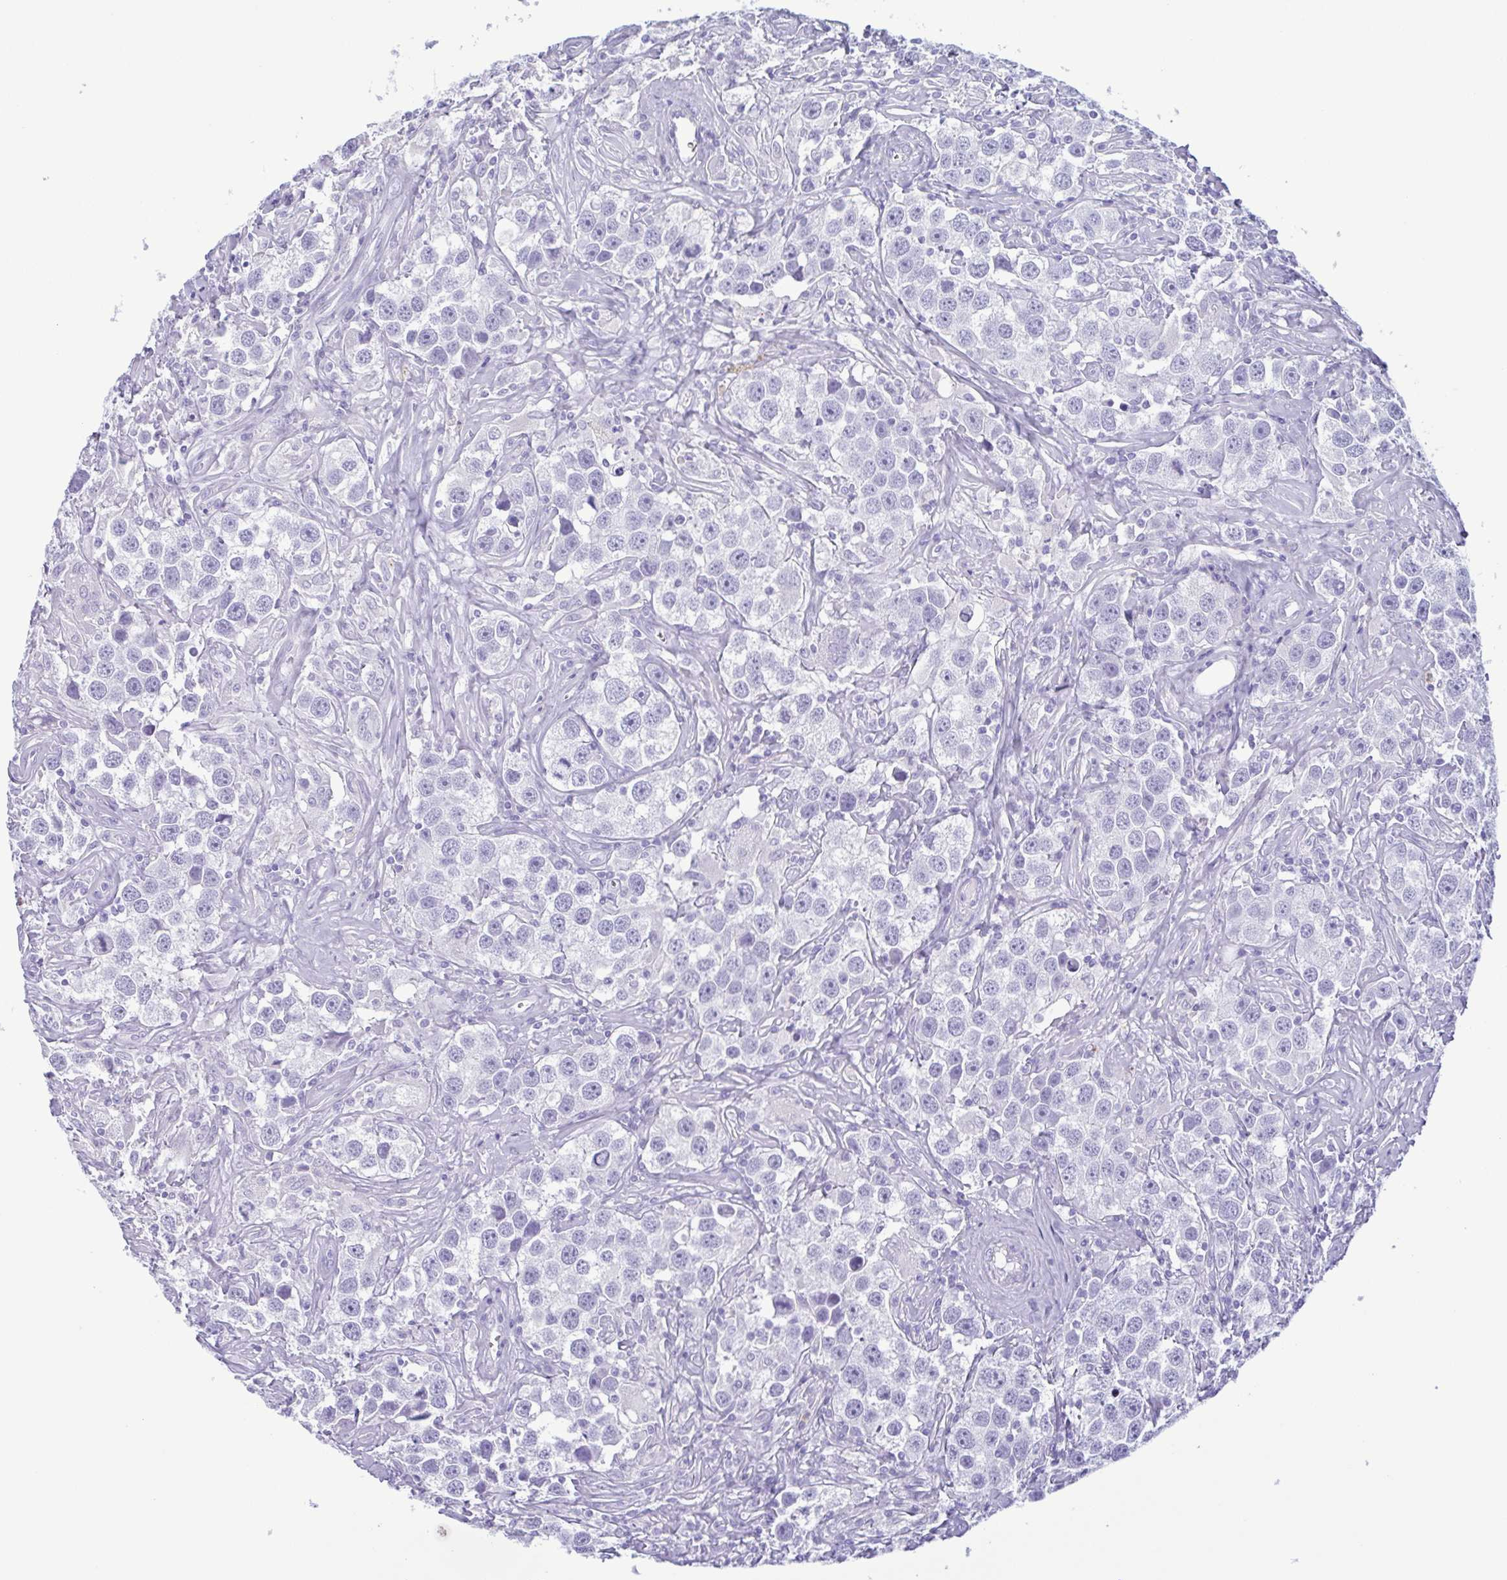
{"staining": {"intensity": "negative", "quantity": "none", "location": "none"}, "tissue": "testis cancer", "cell_type": "Tumor cells", "image_type": "cancer", "snomed": [{"axis": "morphology", "description": "Seminoma, NOS"}, {"axis": "topography", "description": "Testis"}], "caption": "Tumor cells are negative for brown protein staining in testis cancer (seminoma).", "gene": "LTF", "patient": {"sex": "male", "age": 49}}